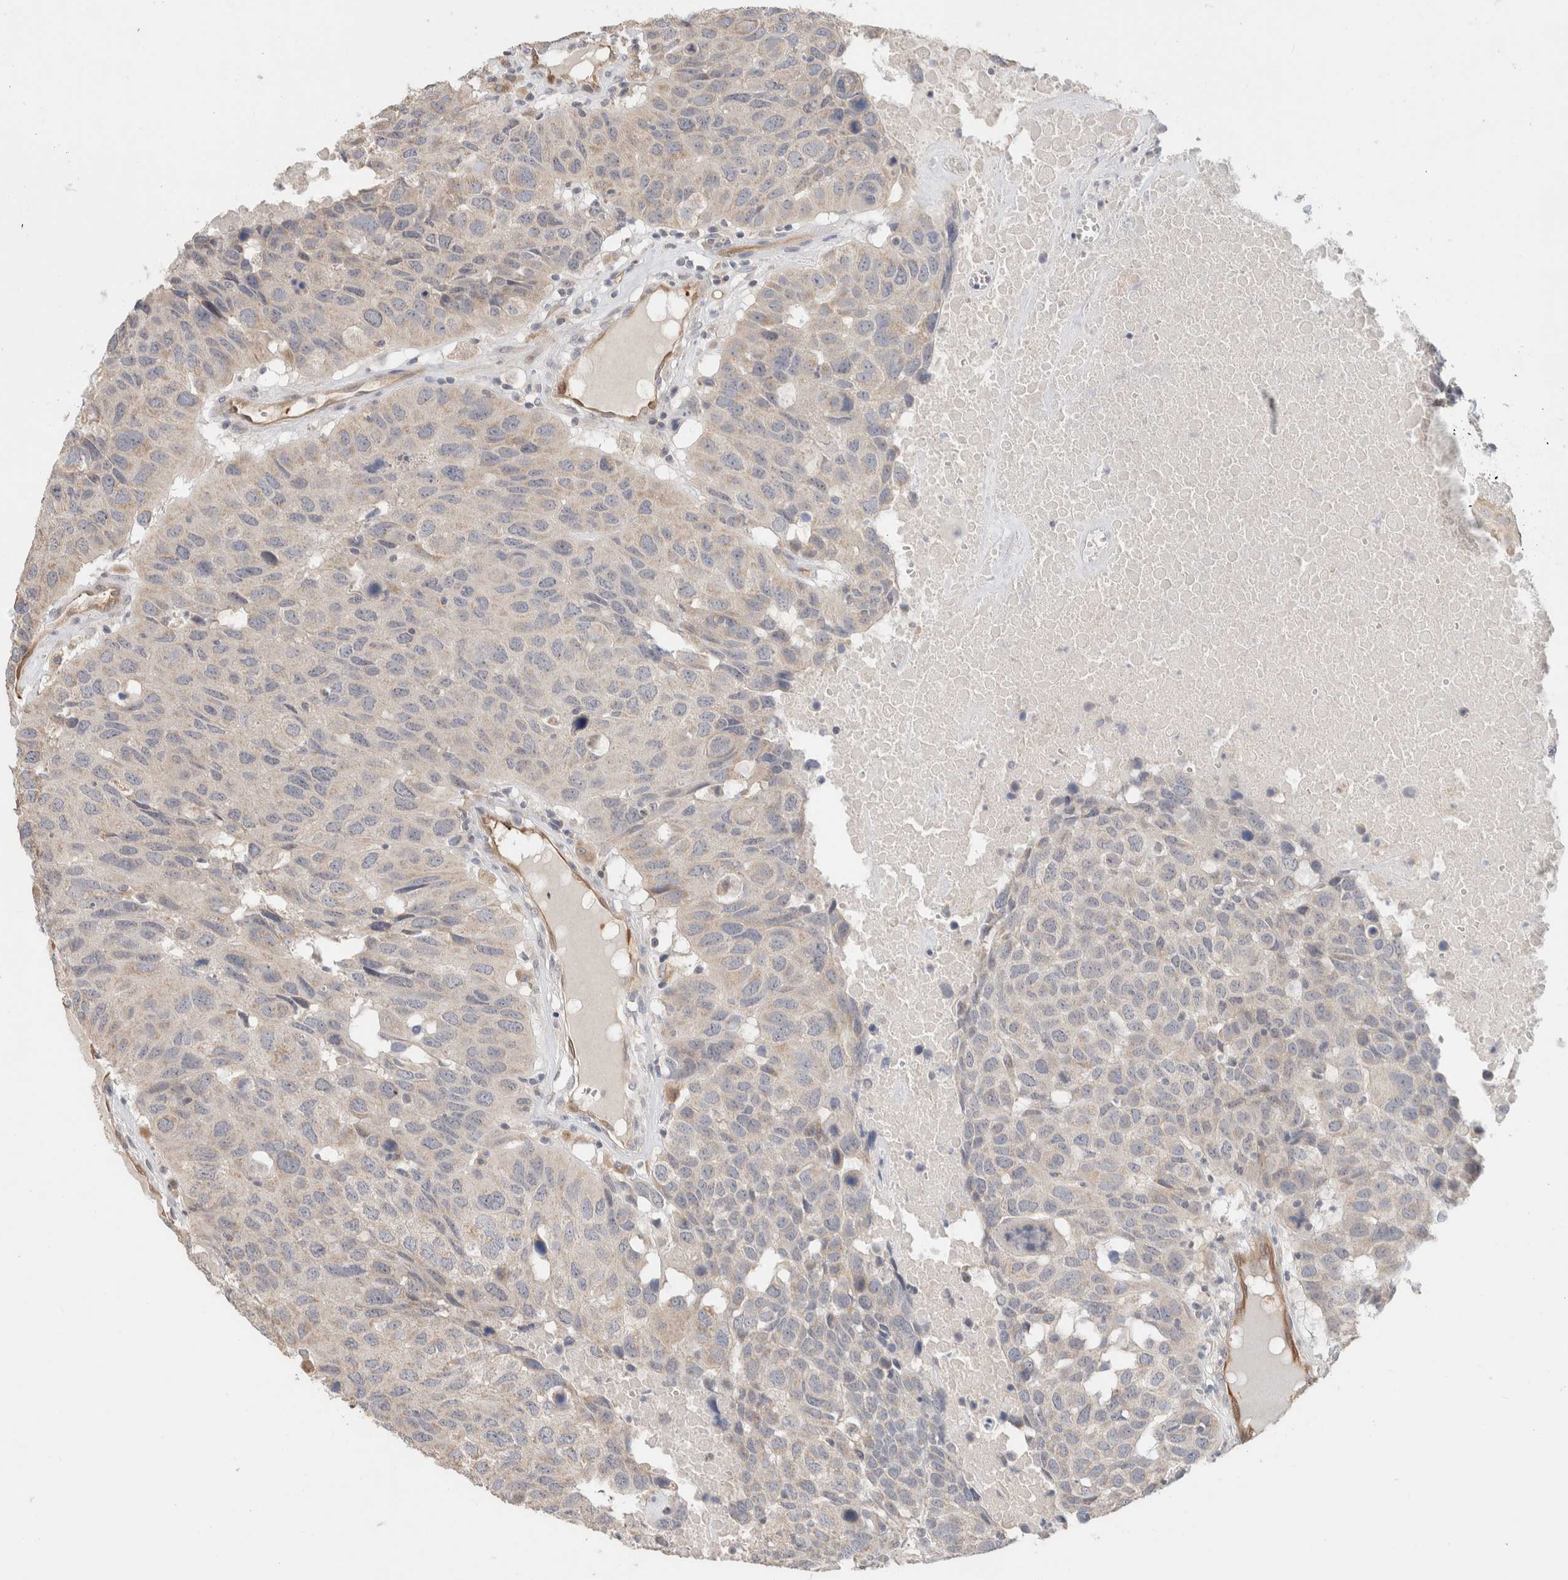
{"staining": {"intensity": "negative", "quantity": "none", "location": "none"}, "tissue": "head and neck cancer", "cell_type": "Tumor cells", "image_type": "cancer", "snomed": [{"axis": "morphology", "description": "Squamous cell carcinoma, NOS"}, {"axis": "topography", "description": "Head-Neck"}], "caption": "An immunohistochemistry image of head and neck cancer is shown. There is no staining in tumor cells of head and neck cancer. Brightfield microscopy of immunohistochemistry (IHC) stained with DAB (3,3'-diaminobenzidine) (brown) and hematoxylin (blue), captured at high magnification.", "gene": "CA13", "patient": {"sex": "male", "age": 66}}